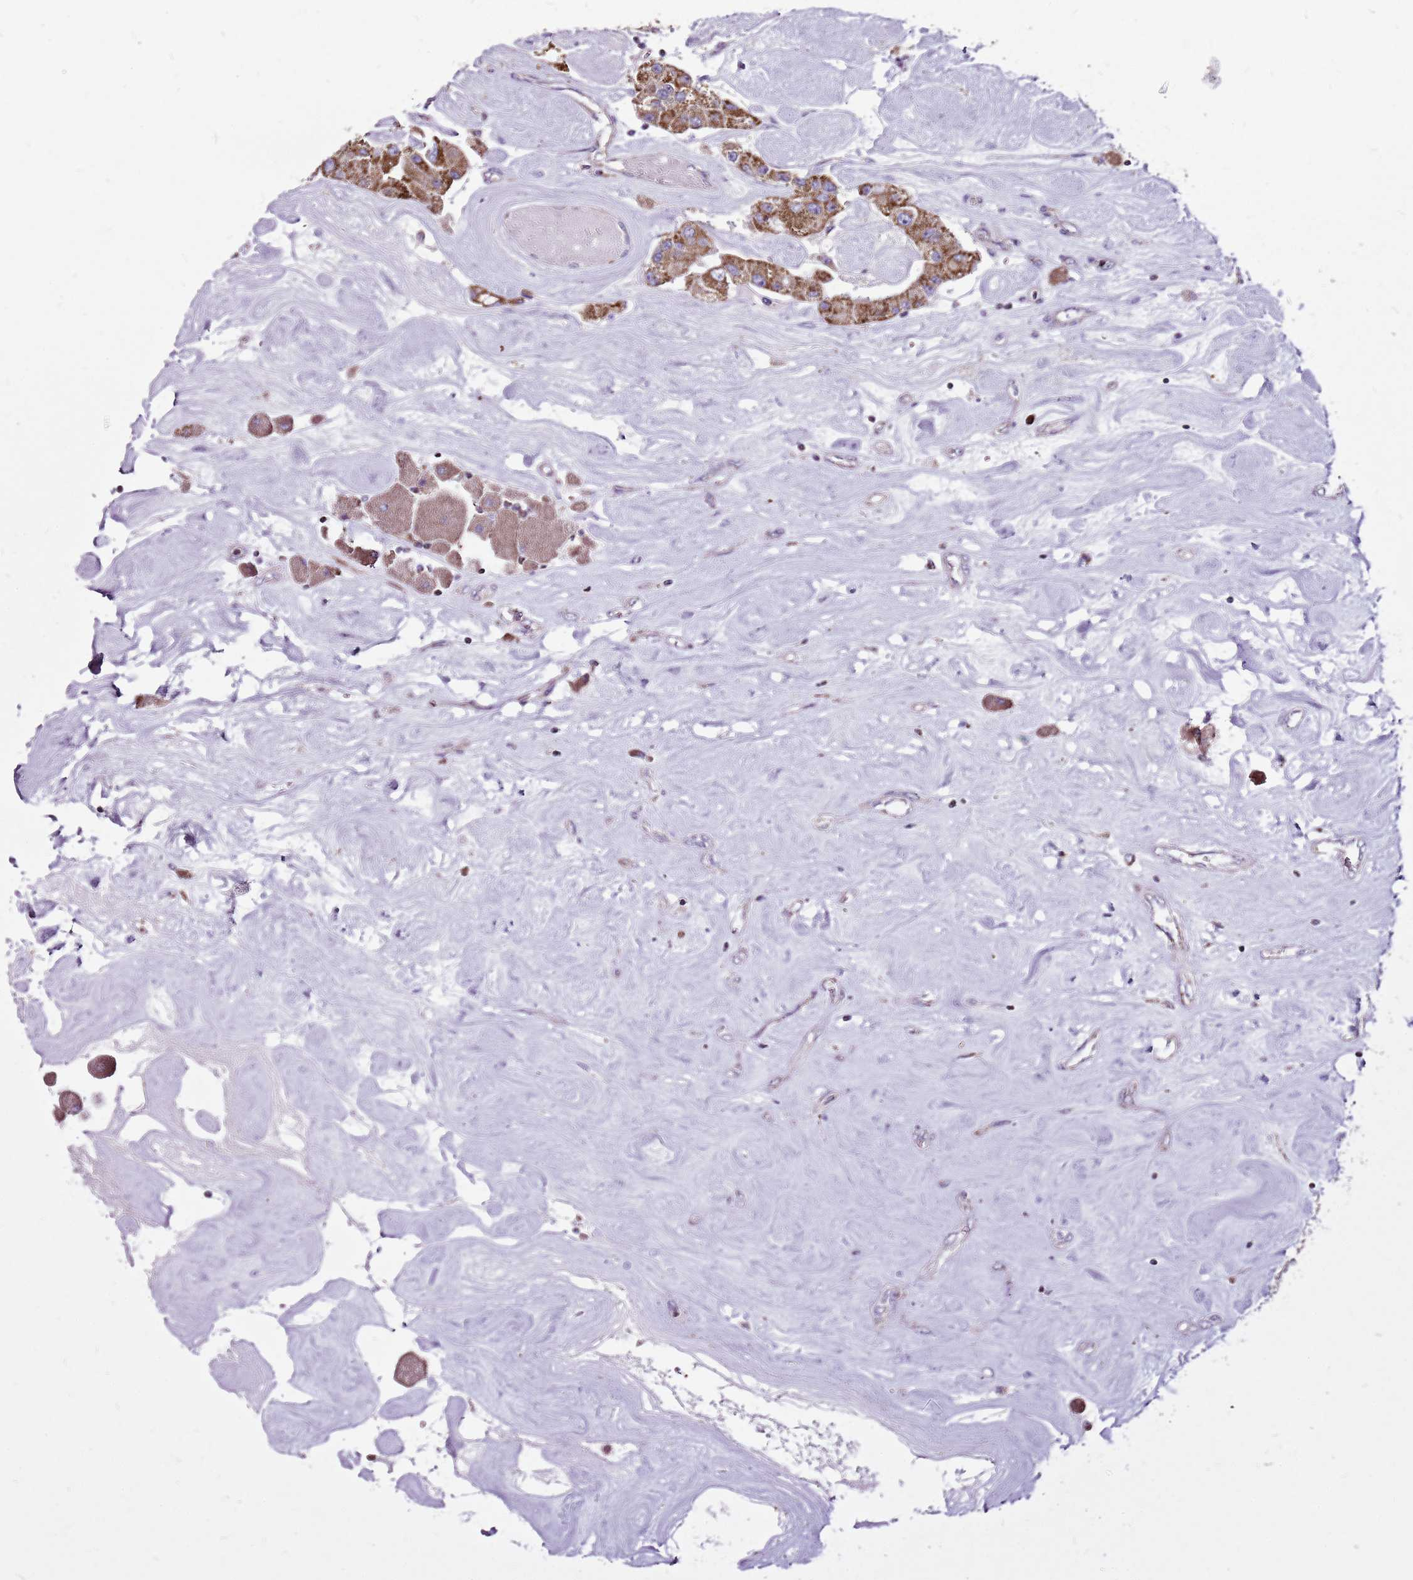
{"staining": {"intensity": "strong", "quantity": ">75%", "location": "cytoplasmic/membranous"}, "tissue": "carcinoid", "cell_type": "Tumor cells", "image_type": "cancer", "snomed": [{"axis": "morphology", "description": "Carcinoid, malignant, NOS"}, {"axis": "topography", "description": "Pancreas"}], "caption": "Approximately >75% of tumor cells in carcinoid (malignant) exhibit strong cytoplasmic/membranous protein expression as visualized by brown immunohistochemical staining.", "gene": "GCDH", "patient": {"sex": "male", "age": 41}}